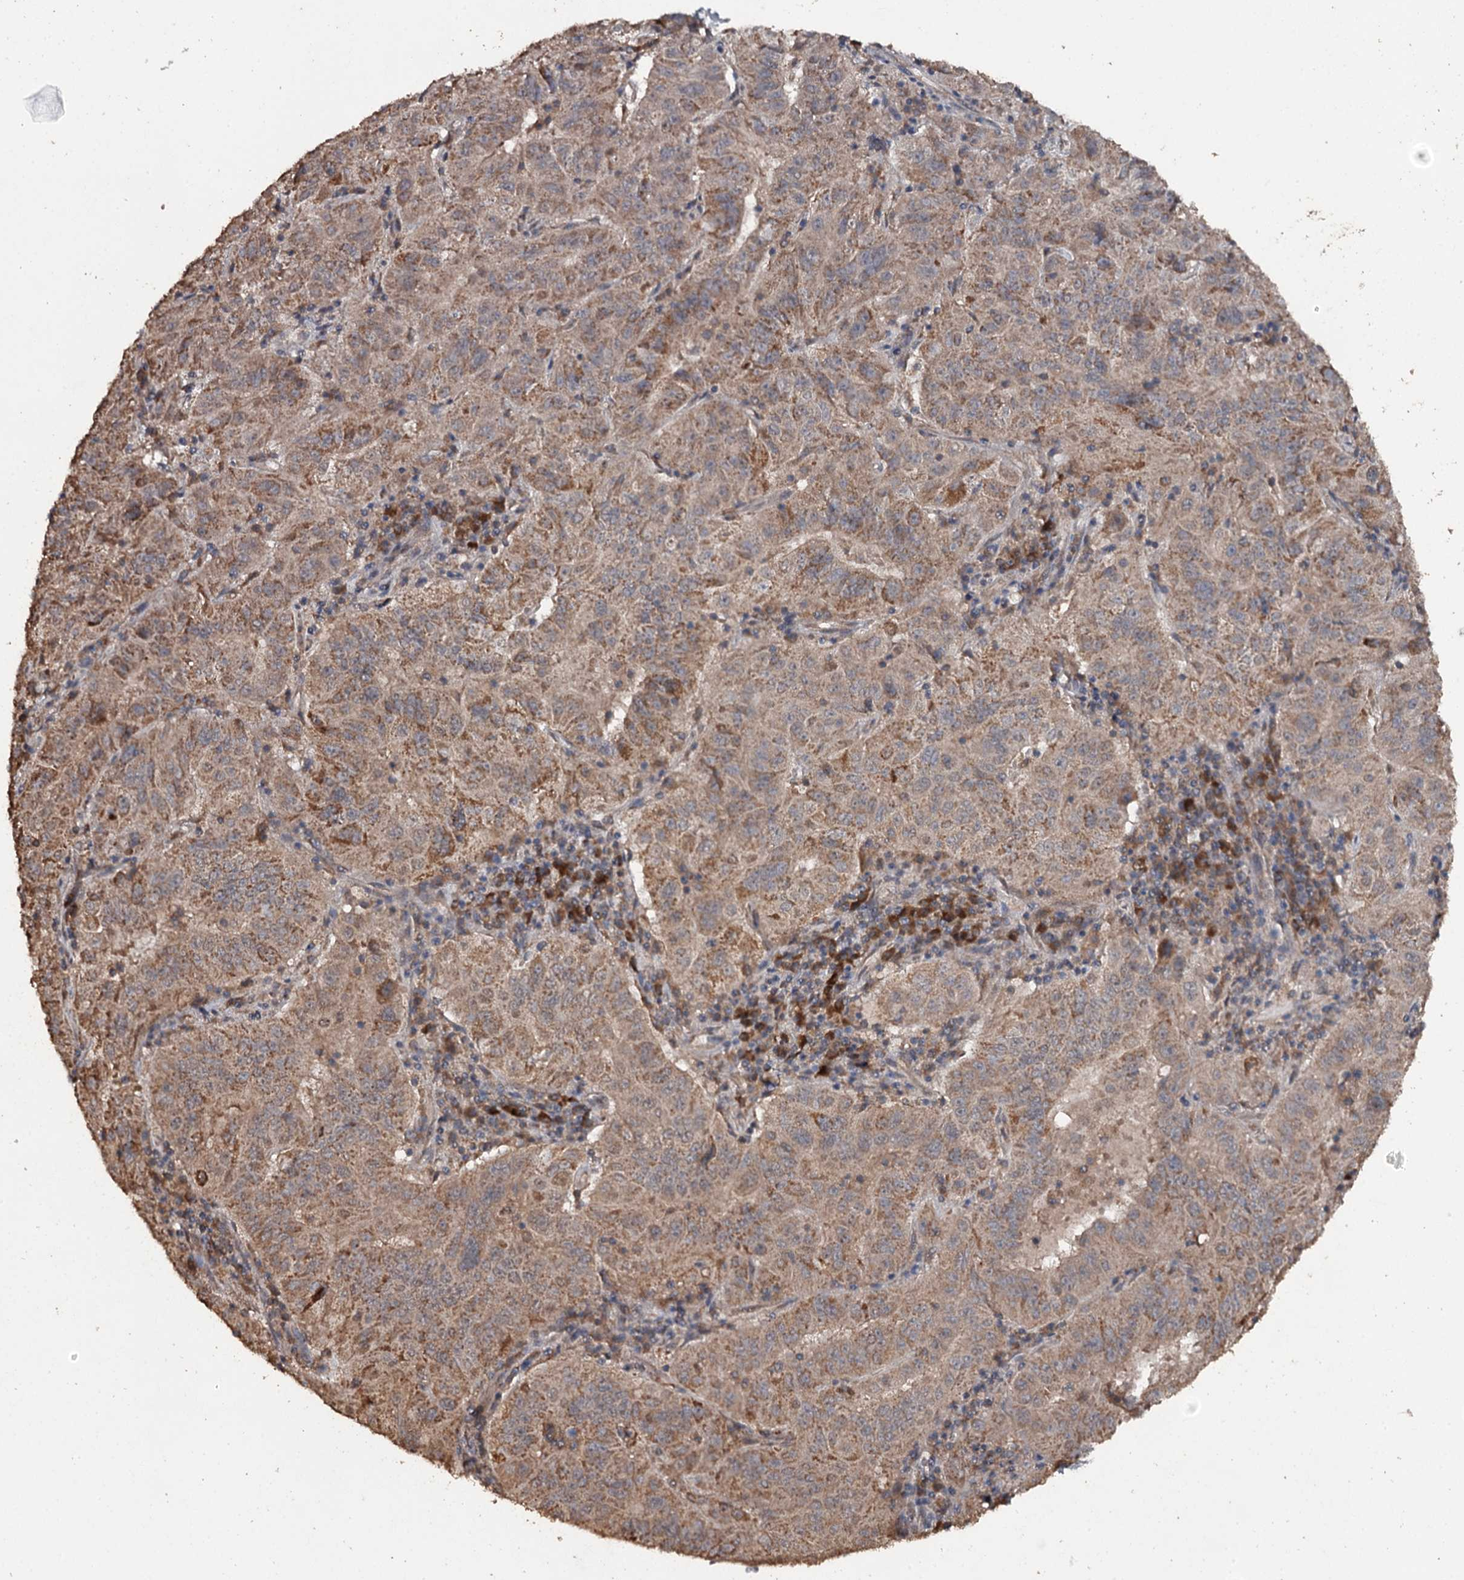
{"staining": {"intensity": "moderate", "quantity": ">75%", "location": "cytoplasmic/membranous"}, "tissue": "pancreatic cancer", "cell_type": "Tumor cells", "image_type": "cancer", "snomed": [{"axis": "morphology", "description": "Adenocarcinoma, NOS"}, {"axis": "topography", "description": "Pancreas"}], "caption": "Immunohistochemical staining of human adenocarcinoma (pancreatic) reveals medium levels of moderate cytoplasmic/membranous protein expression in about >75% of tumor cells.", "gene": "WIPI1", "patient": {"sex": "male", "age": 63}}